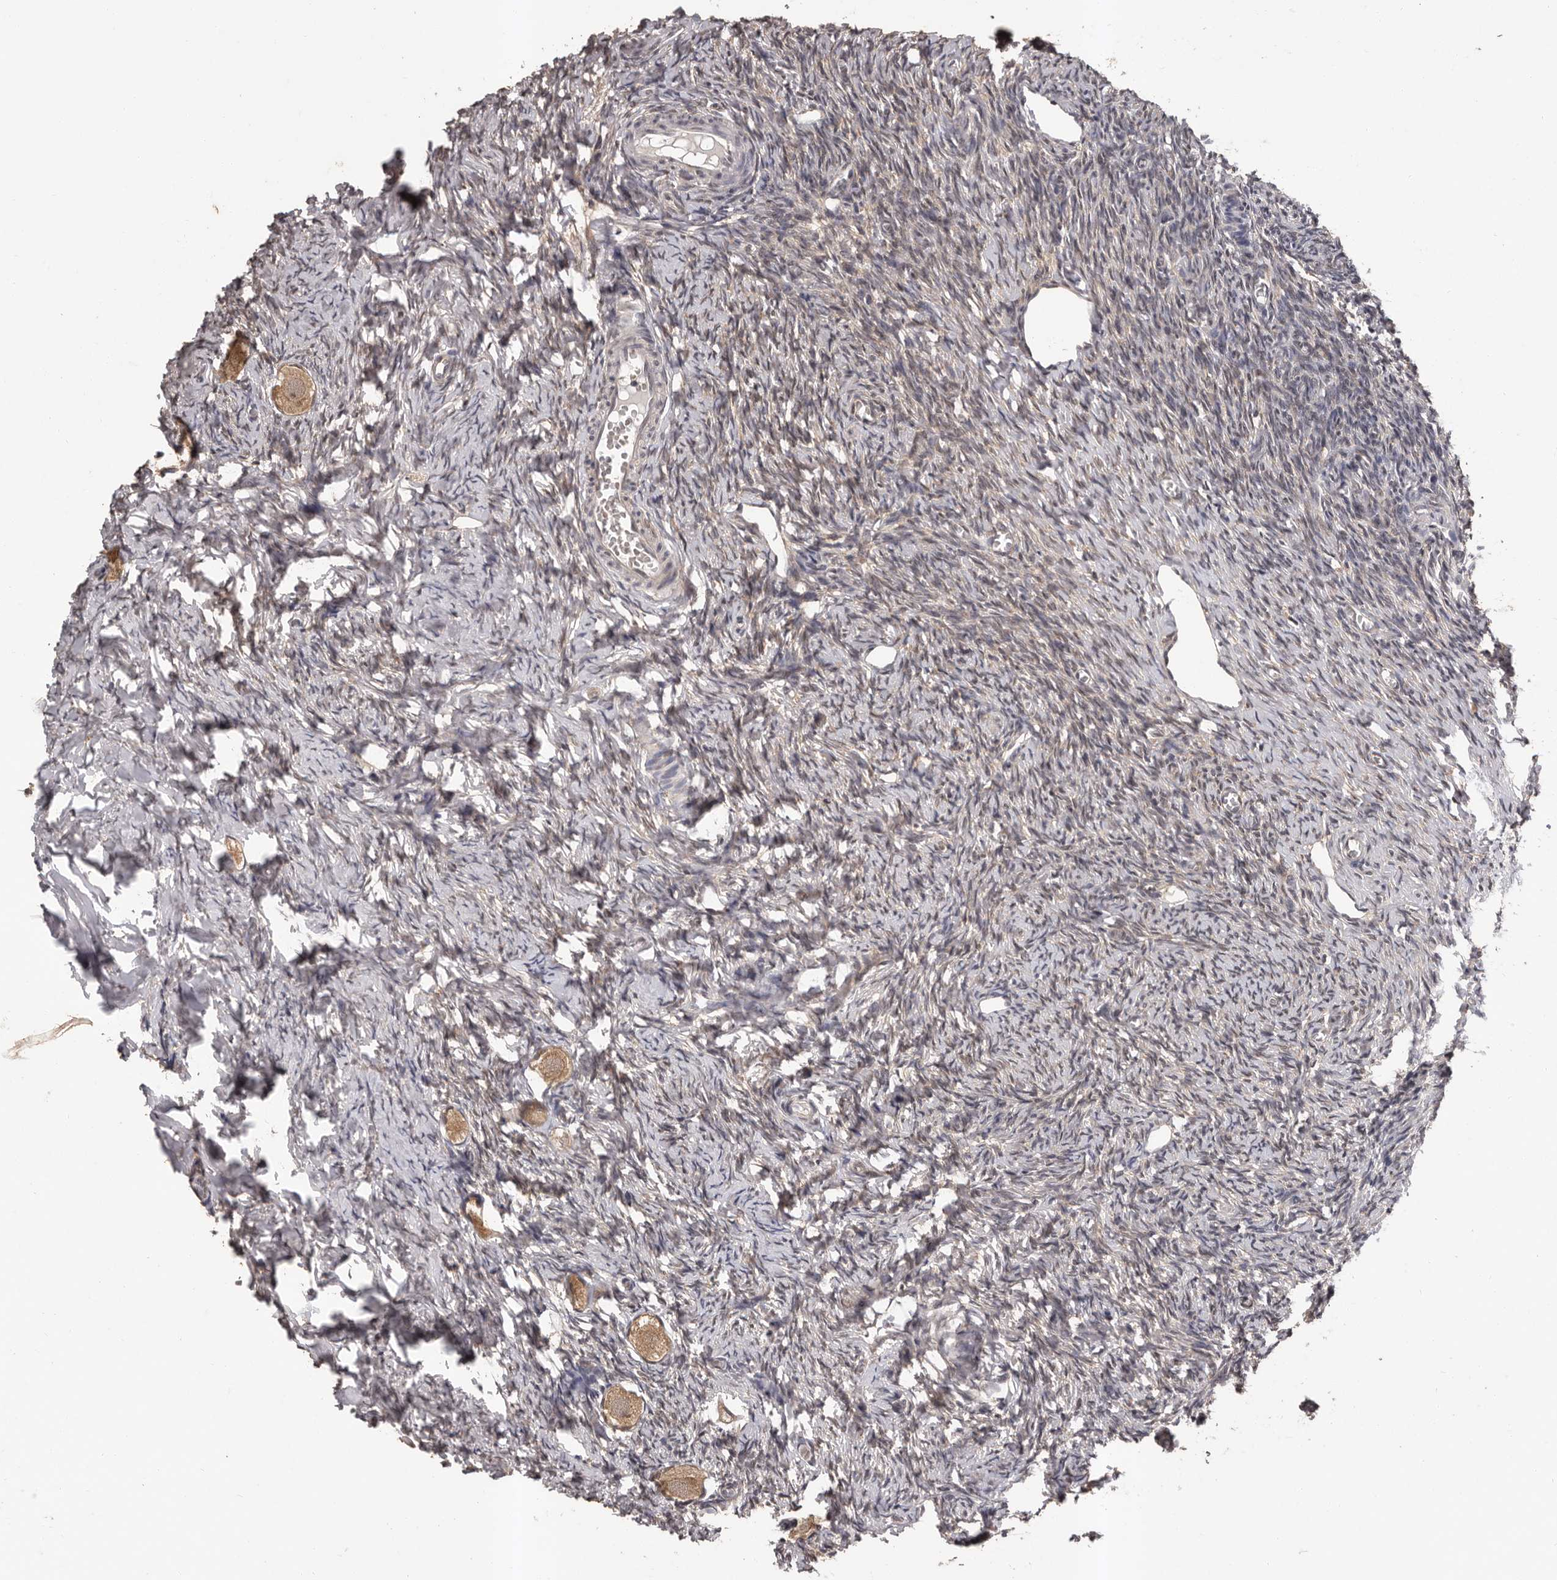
{"staining": {"intensity": "moderate", "quantity": ">75%", "location": "cytoplasmic/membranous"}, "tissue": "ovary", "cell_type": "Follicle cells", "image_type": "normal", "snomed": [{"axis": "morphology", "description": "Normal tissue, NOS"}, {"axis": "topography", "description": "Ovary"}], "caption": "A histopathology image showing moderate cytoplasmic/membranous positivity in about >75% of follicle cells in benign ovary, as visualized by brown immunohistochemical staining.", "gene": "VPS37A", "patient": {"sex": "female", "age": 27}}